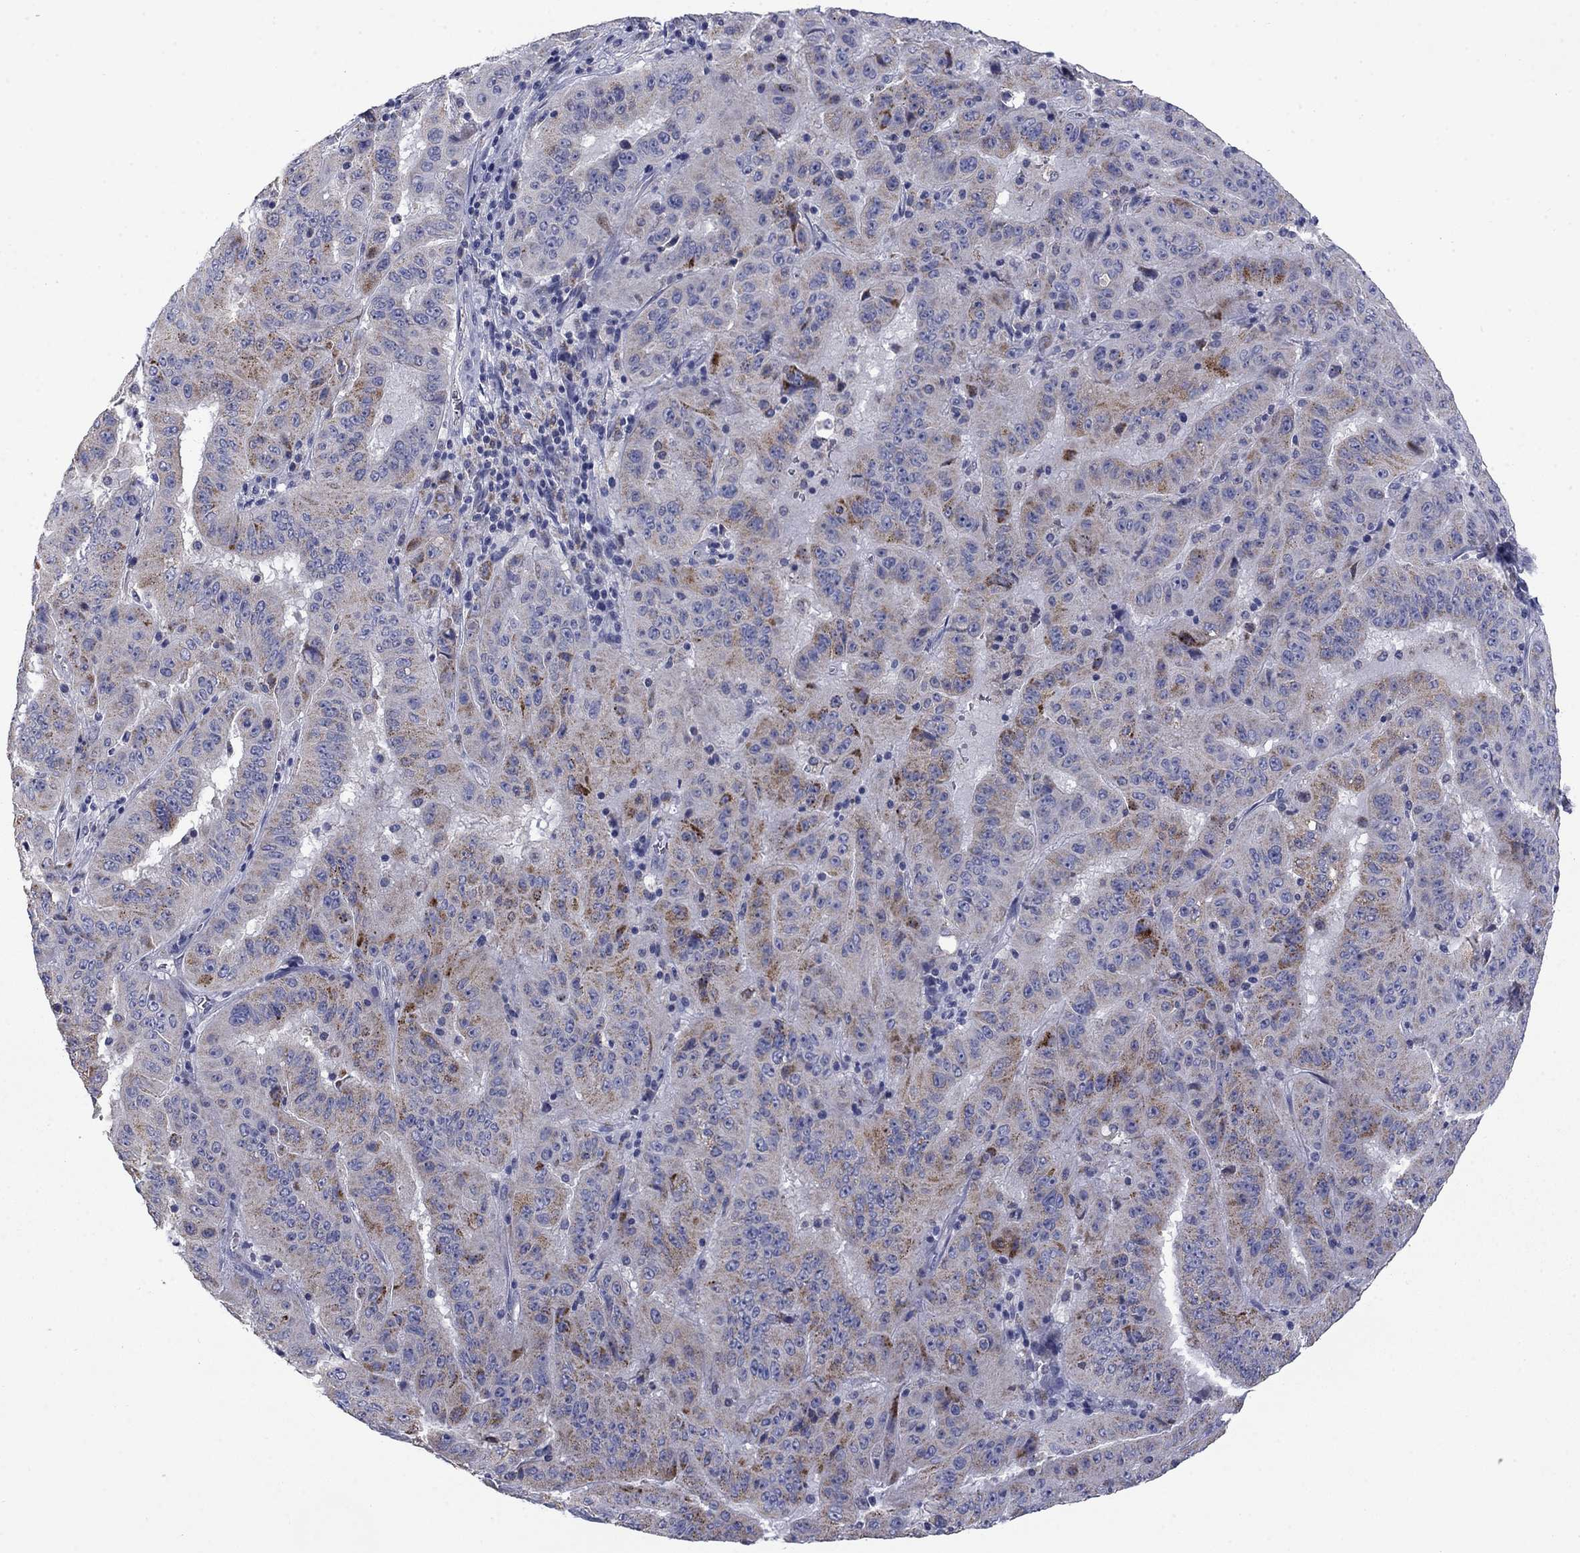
{"staining": {"intensity": "strong", "quantity": "<25%", "location": "cytoplasmic/membranous"}, "tissue": "pancreatic cancer", "cell_type": "Tumor cells", "image_type": "cancer", "snomed": [{"axis": "morphology", "description": "Adenocarcinoma, NOS"}, {"axis": "topography", "description": "Pancreas"}], "caption": "Immunohistochemical staining of pancreatic adenocarcinoma displays strong cytoplasmic/membranous protein staining in approximately <25% of tumor cells.", "gene": "FRK", "patient": {"sex": "male", "age": 63}}